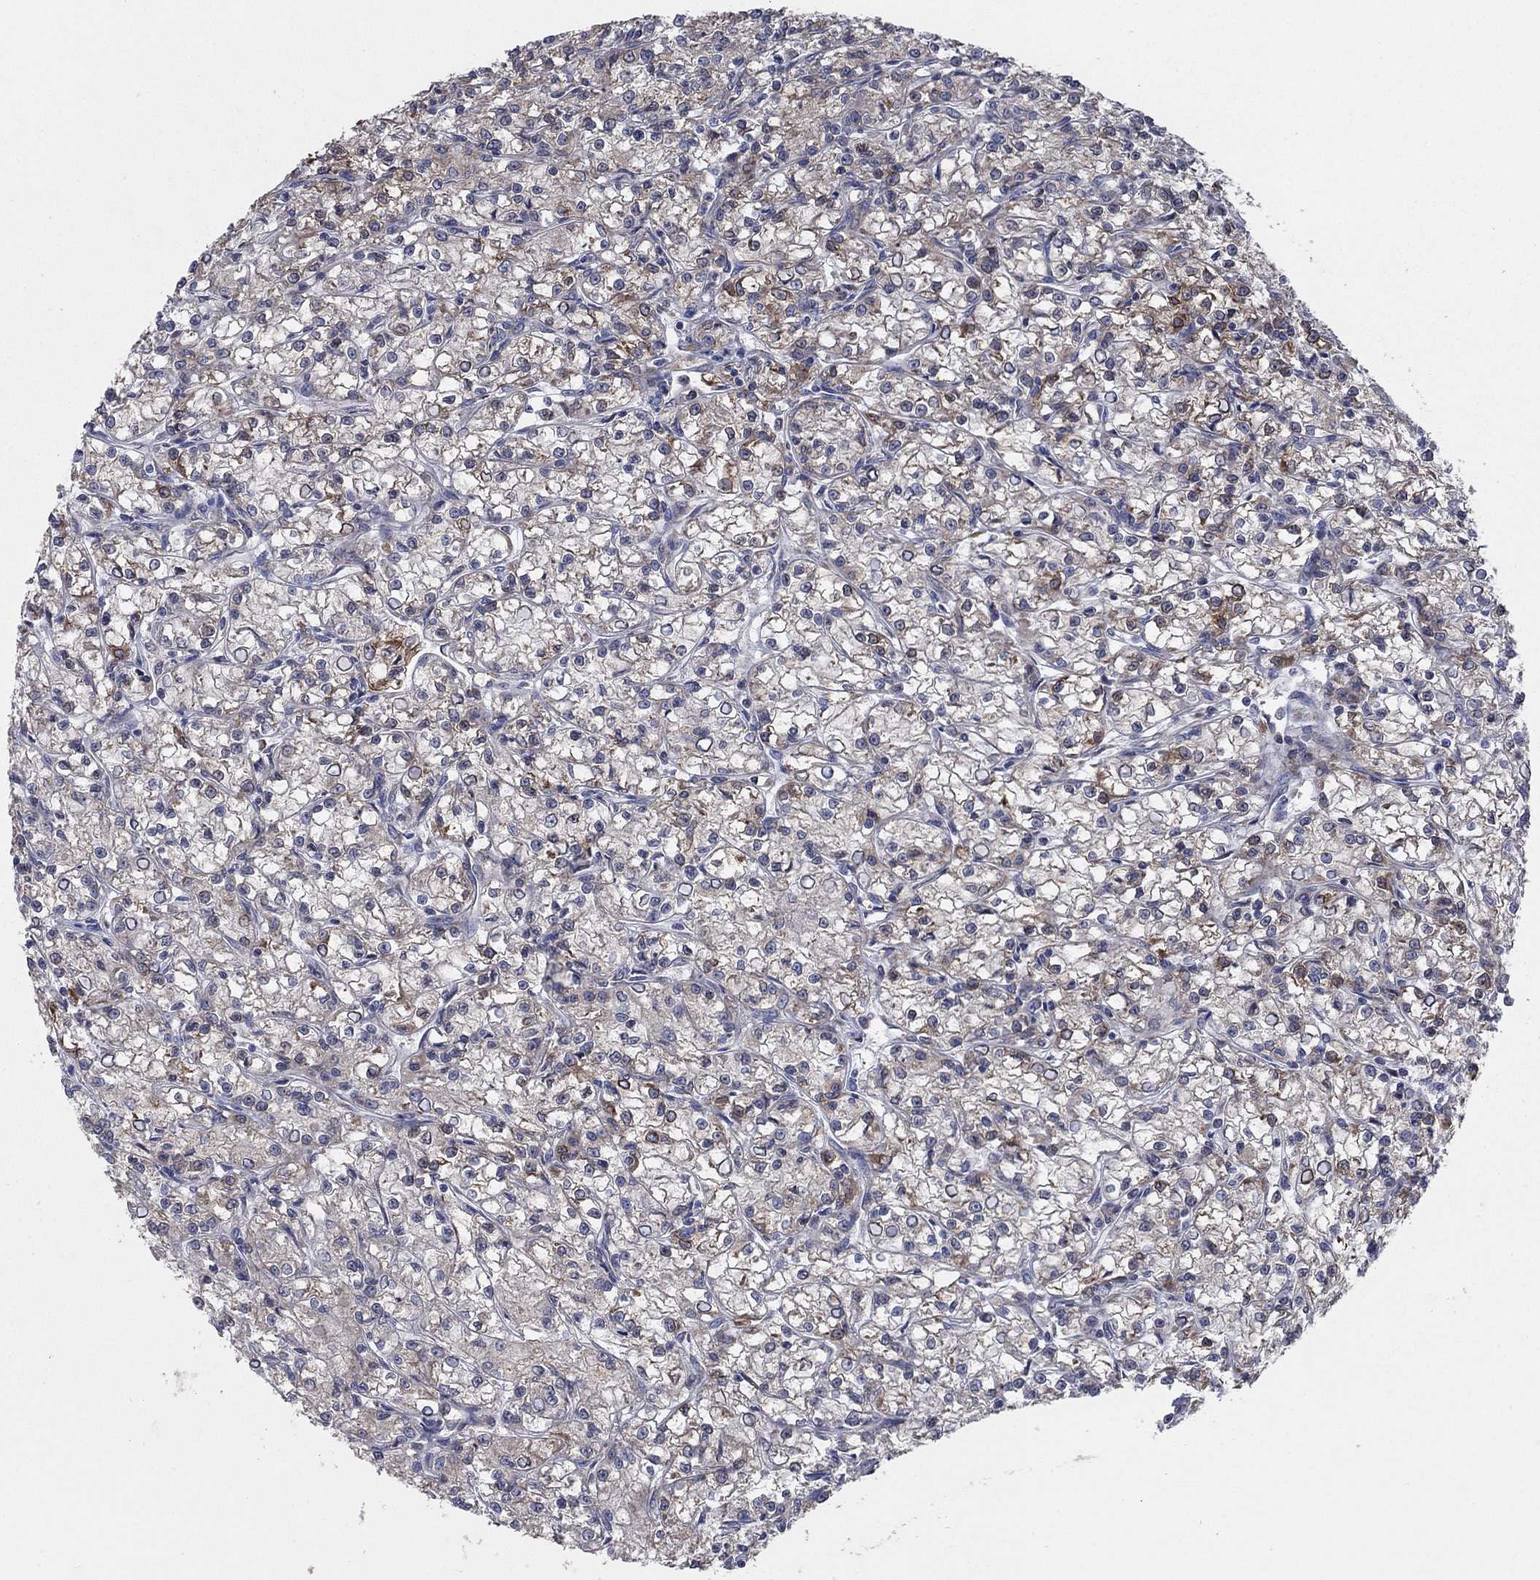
{"staining": {"intensity": "moderate", "quantity": "<25%", "location": "cytoplasmic/membranous"}, "tissue": "renal cancer", "cell_type": "Tumor cells", "image_type": "cancer", "snomed": [{"axis": "morphology", "description": "Adenocarcinoma, NOS"}, {"axis": "topography", "description": "Kidney"}], "caption": "Approximately <25% of tumor cells in renal cancer show moderate cytoplasmic/membranous protein positivity as visualized by brown immunohistochemical staining.", "gene": "NCEH1", "patient": {"sex": "female", "age": 59}}